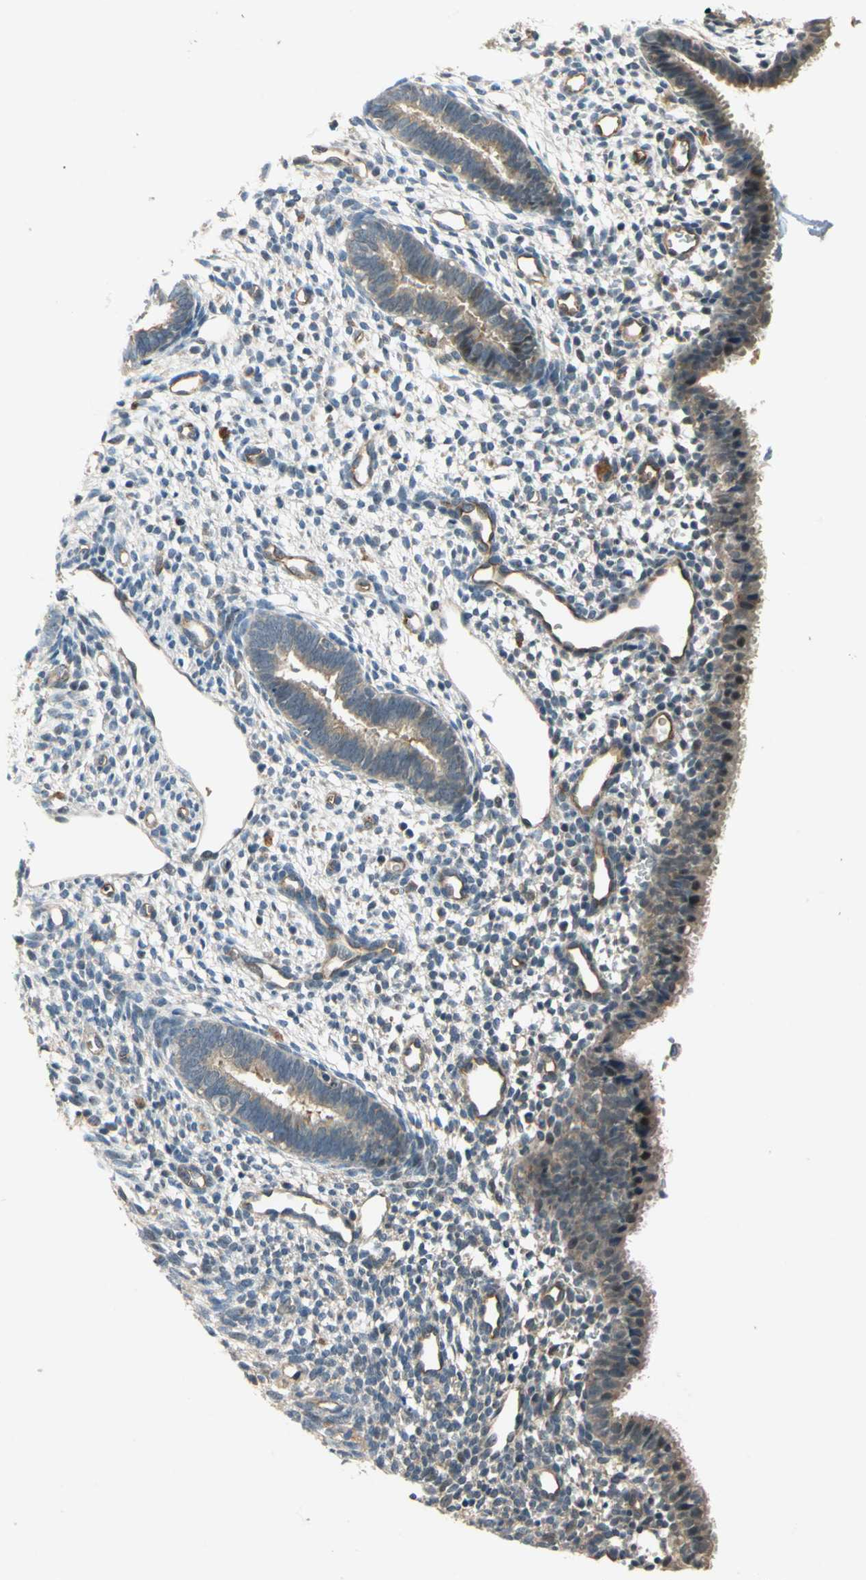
{"staining": {"intensity": "weak", "quantity": "25%-75%", "location": "cytoplasmic/membranous"}, "tissue": "endometrium", "cell_type": "Cells in endometrial stroma", "image_type": "normal", "snomed": [{"axis": "morphology", "description": "Normal tissue, NOS"}, {"axis": "topography", "description": "Endometrium"}], "caption": "Cells in endometrial stroma show low levels of weak cytoplasmic/membranous expression in about 25%-75% of cells in benign human endometrium. Immunohistochemistry stains the protein of interest in brown and the nuclei are stained blue.", "gene": "EMCN", "patient": {"sex": "female", "age": 27}}